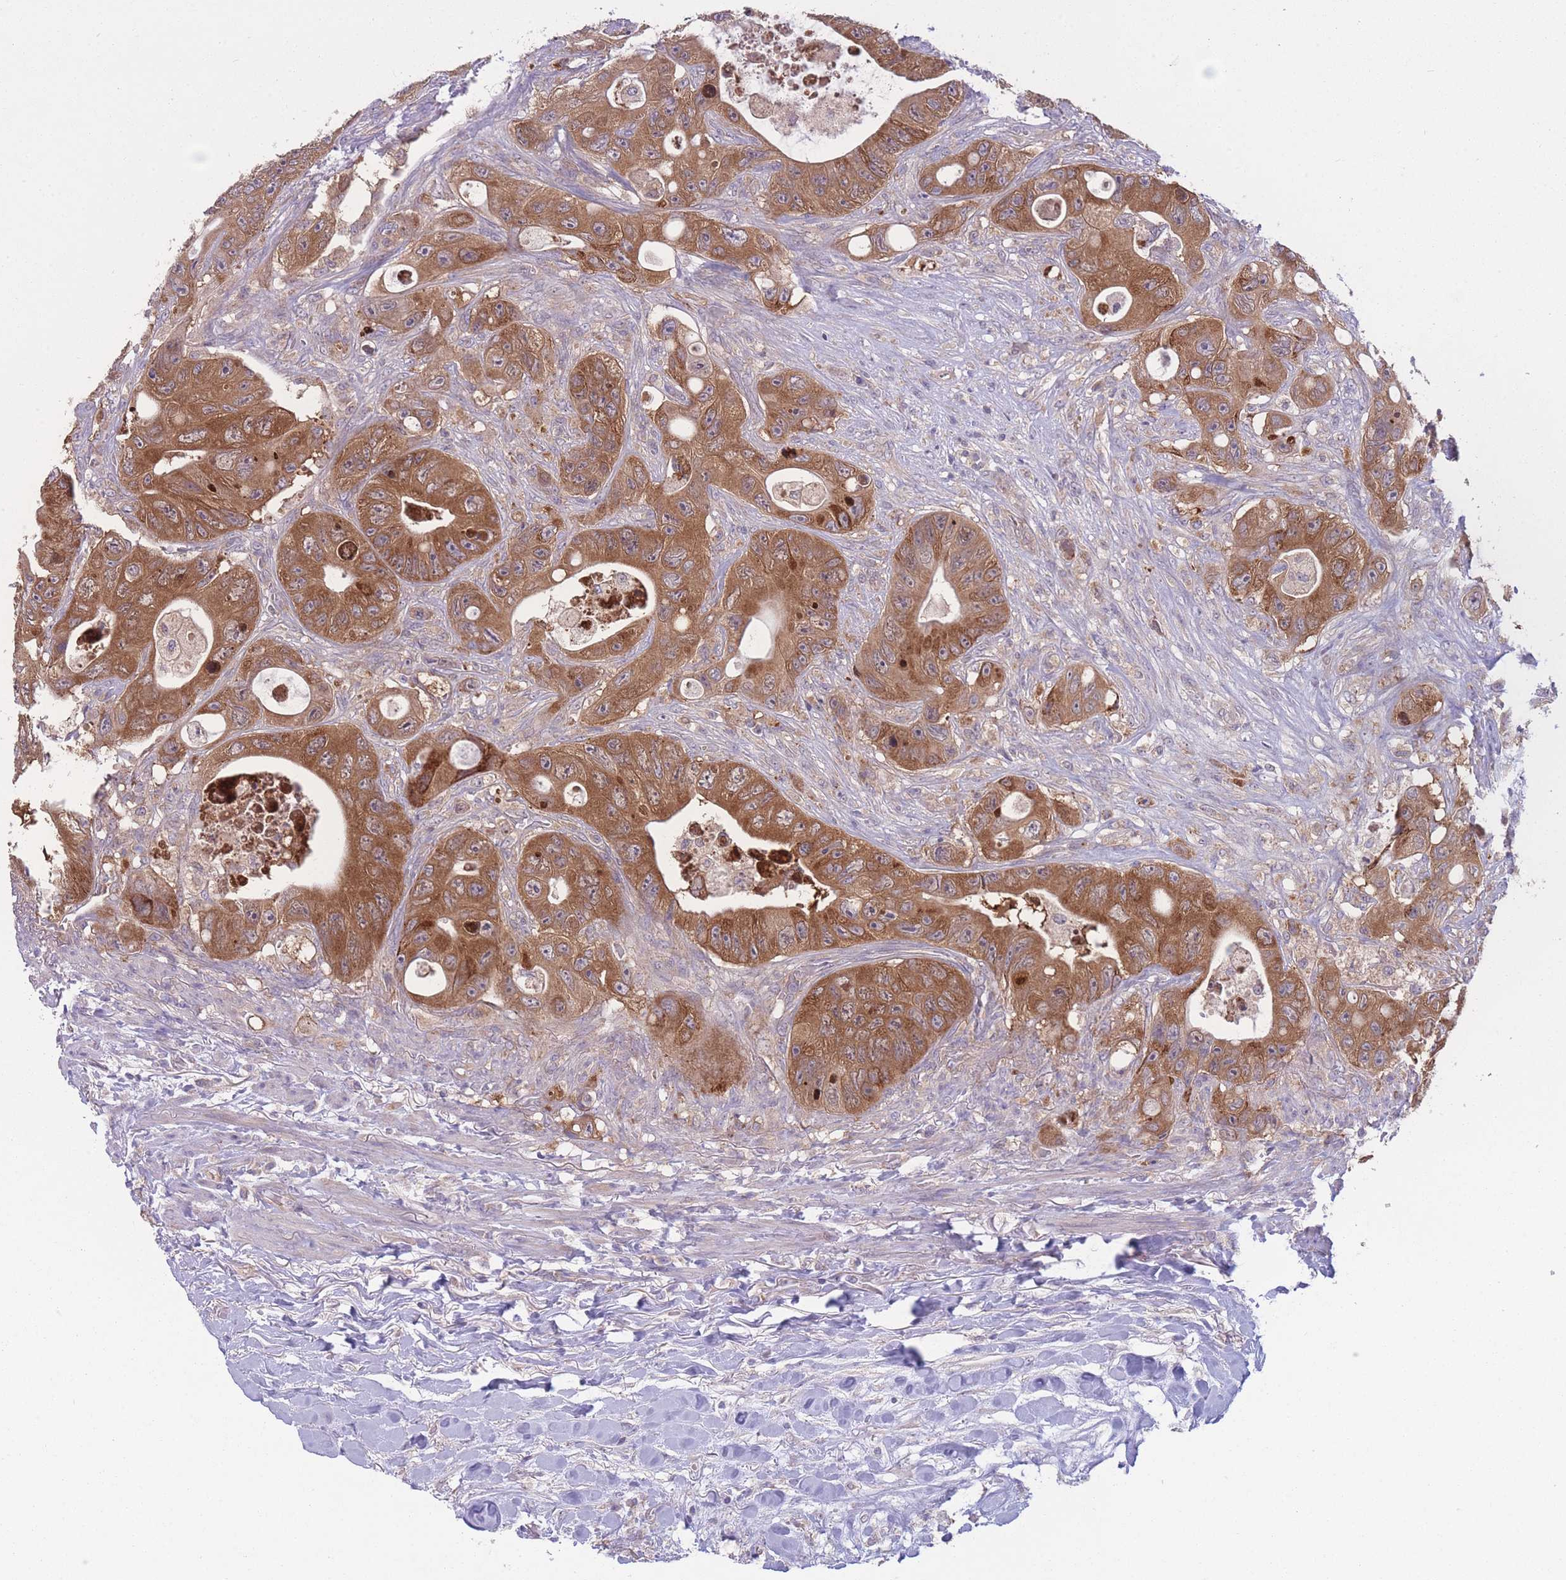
{"staining": {"intensity": "moderate", "quantity": ">75%", "location": "cytoplasmic/membranous"}, "tissue": "colorectal cancer", "cell_type": "Tumor cells", "image_type": "cancer", "snomed": [{"axis": "morphology", "description": "Adenocarcinoma, NOS"}, {"axis": "topography", "description": "Colon"}], "caption": "This micrograph exhibits colorectal adenocarcinoma stained with immunohistochemistry to label a protein in brown. The cytoplasmic/membranous of tumor cells show moderate positivity for the protein. Nuclei are counter-stained blue.", "gene": "CCT6B", "patient": {"sex": "female", "age": 46}}